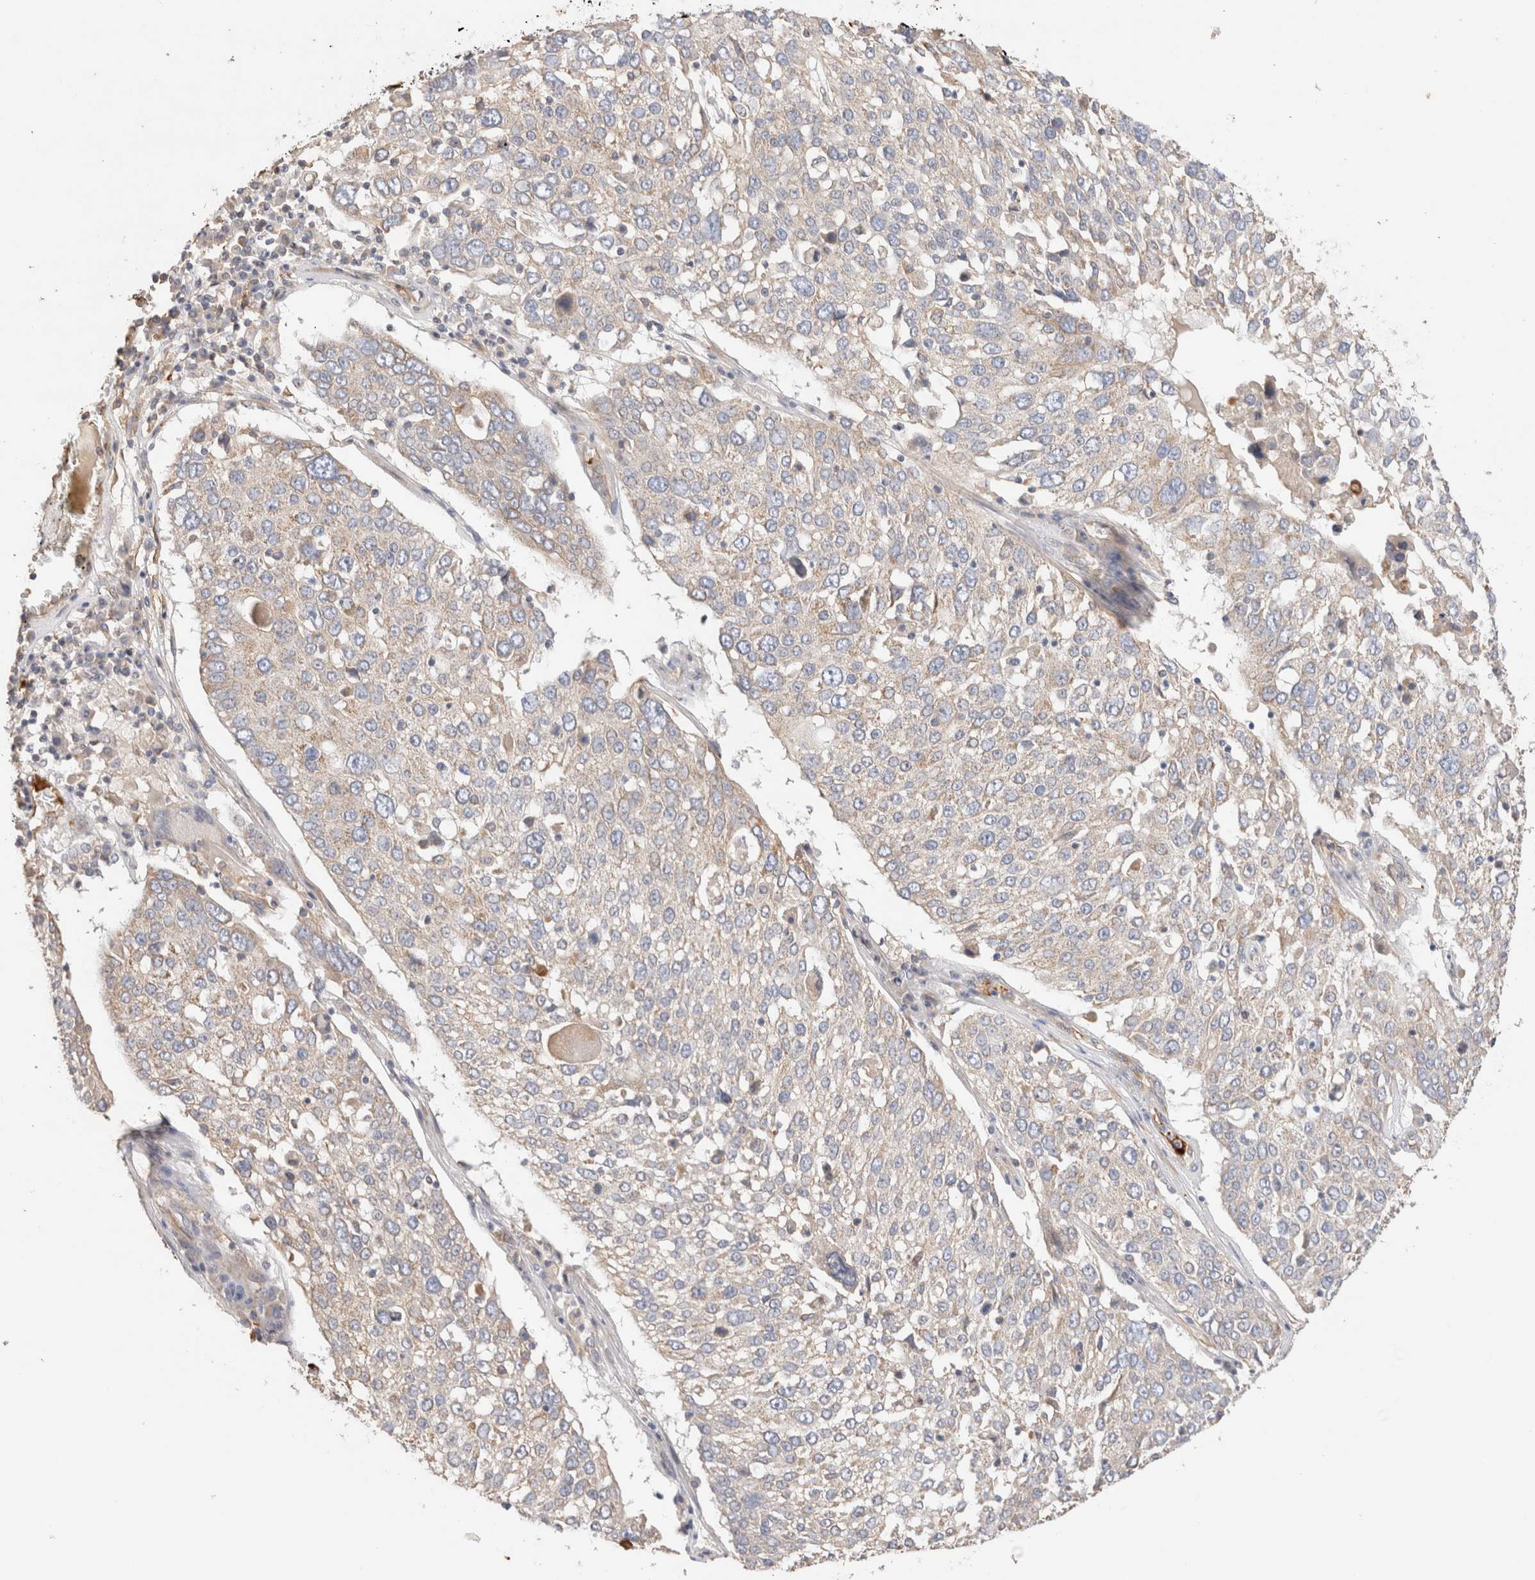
{"staining": {"intensity": "weak", "quantity": "<25%", "location": "cytoplasmic/membranous"}, "tissue": "lung cancer", "cell_type": "Tumor cells", "image_type": "cancer", "snomed": [{"axis": "morphology", "description": "Squamous cell carcinoma, NOS"}, {"axis": "topography", "description": "Lung"}], "caption": "Lung squamous cell carcinoma was stained to show a protein in brown. There is no significant expression in tumor cells.", "gene": "PROS1", "patient": {"sex": "male", "age": 65}}